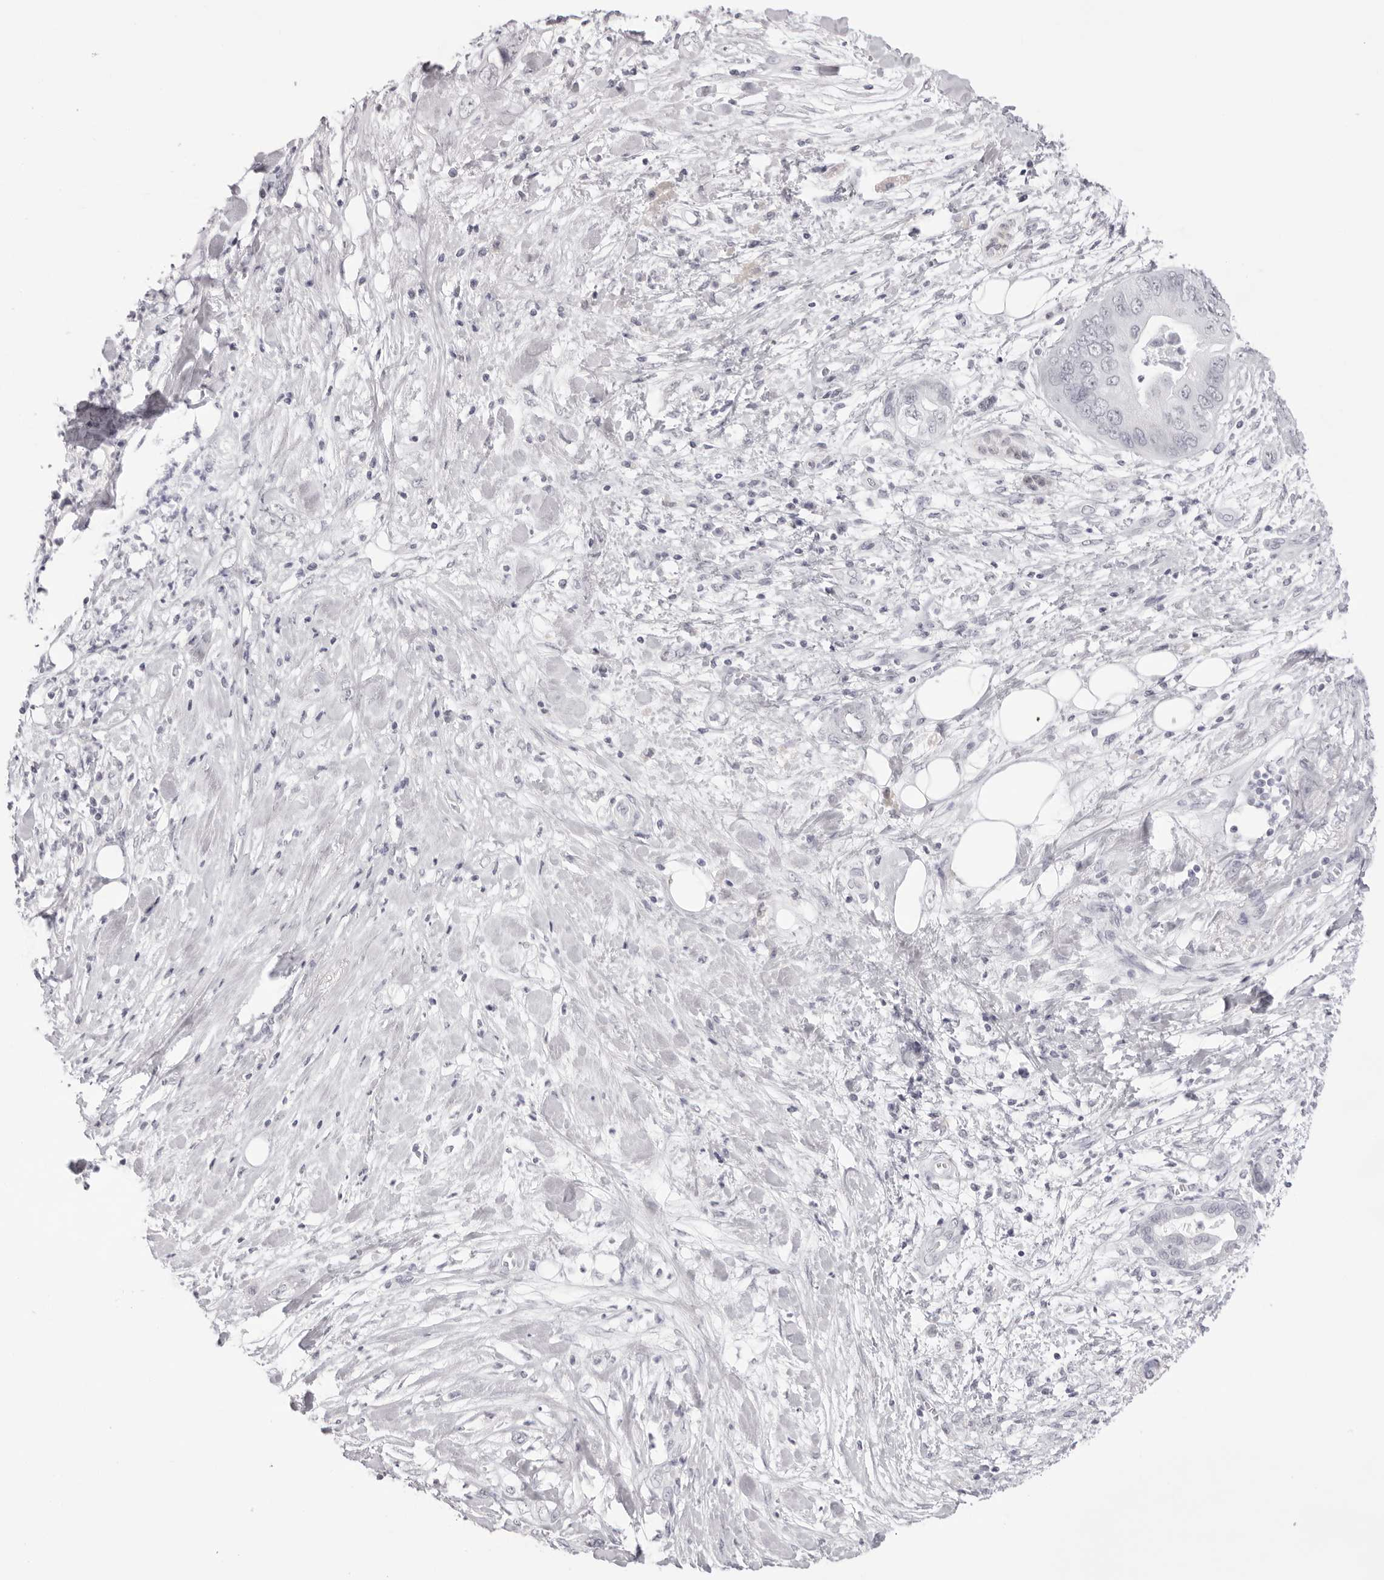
{"staining": {"intensity": "negative", "quantity": "none", "location": "none"}, "tissue": "pancreatic cancer", "cell_type": "Tumor cells", "image_type": "cancer", "snomed": [{"axis": "morphology", "description": "Adenocarcinoma, NOS"}, {"axis": "topography", "description": "Pancreas"}], "caption": "The IHC photomicrograph has no significant positivity in tumor cells of adenocarcinoma (pancreatic) tissue.", "gene": "KLK12", "patient": {"sex": "female", "age": 78}}